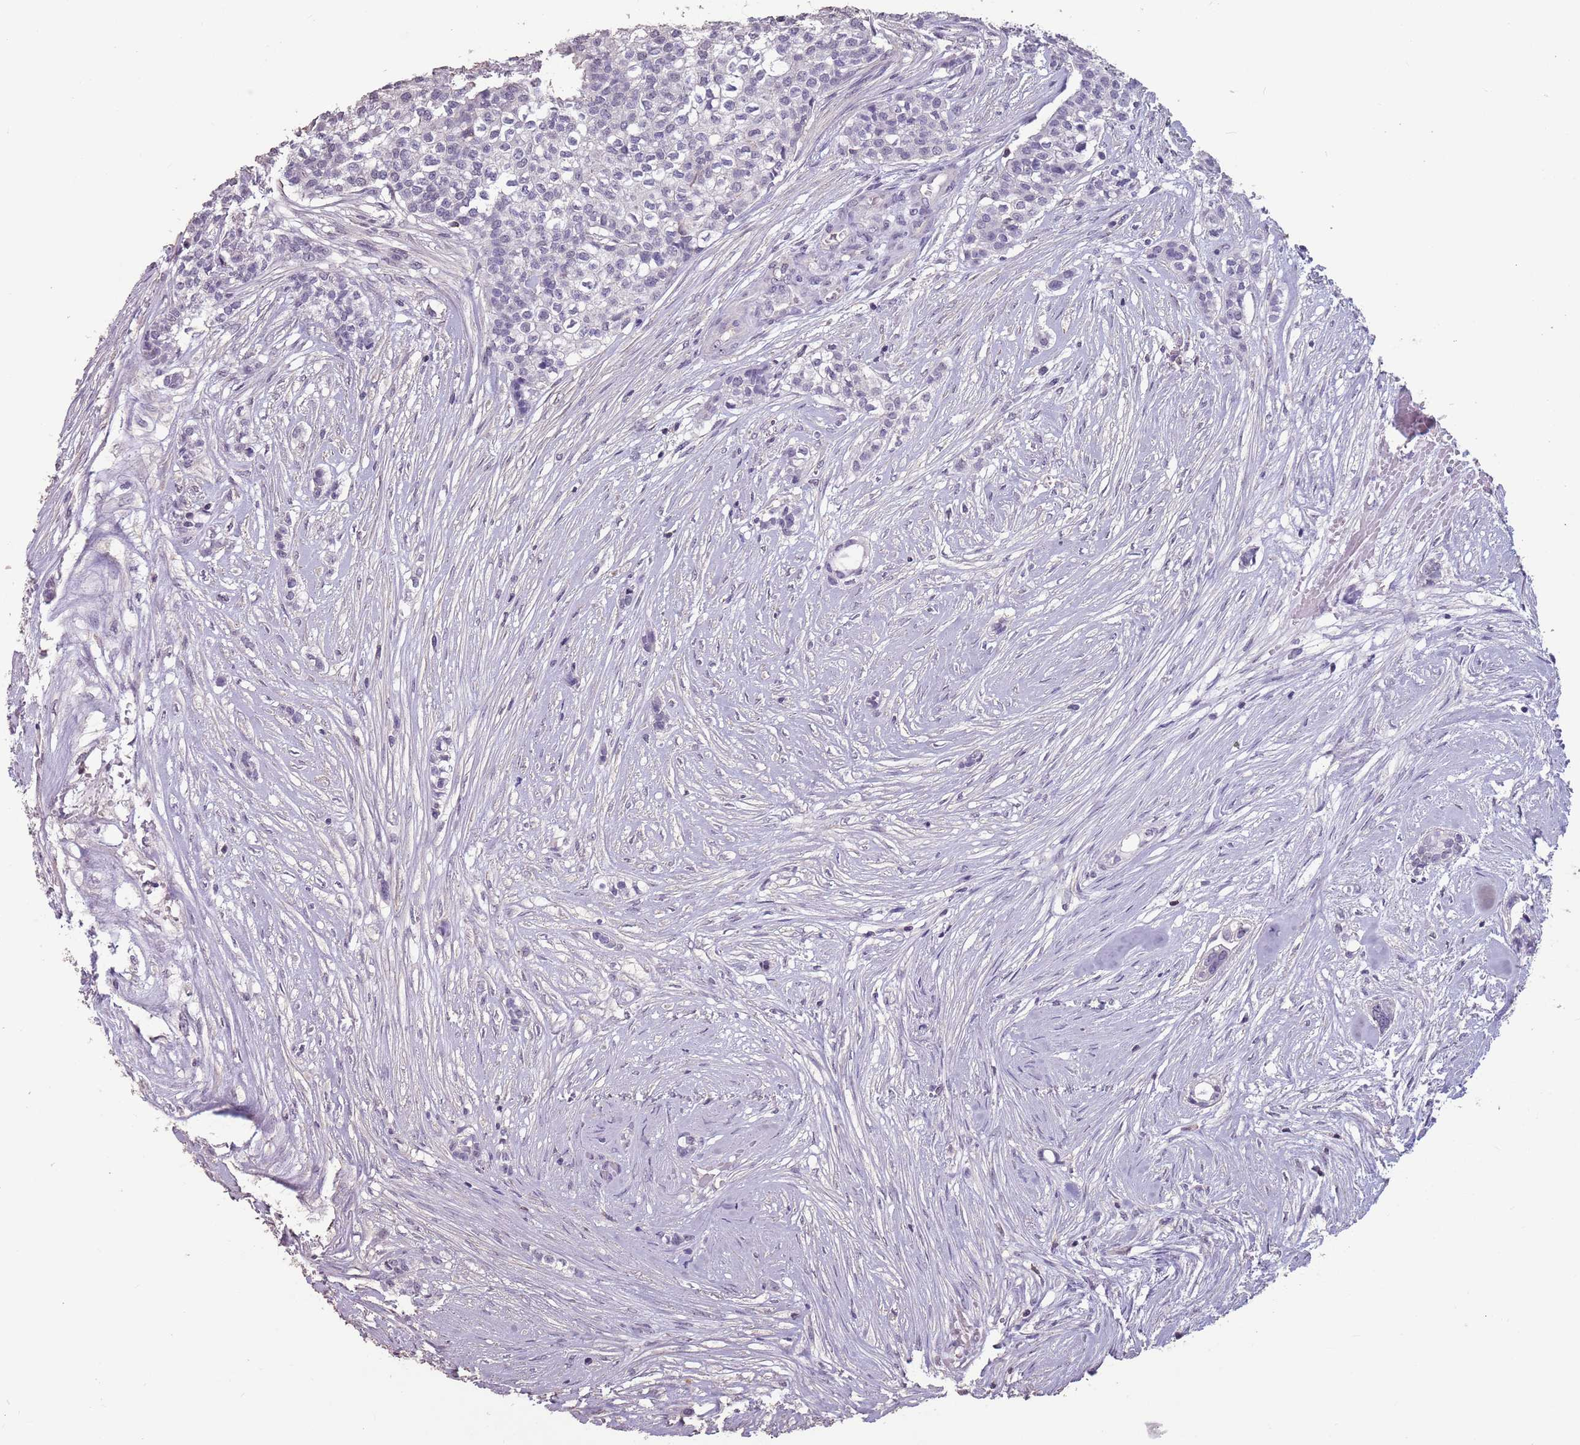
{"staining": {"intensity": "negative", "quantity": "none", "location": "none"}, "tissue": "head and neck cancer", "cell_type": "Tumor cells", "image_type": "cancer", "snomed": [{"axis": "morphology", "description": "Adenocarcinoma, NOS"}, {"axis": "topography", "description": "Head-Neck"}], "caption": "The image demonstrates no staining of tumor cells in head and neck cancer (adenocarcinoma).", "gene": "SUN5", "patient": {"sex": "male", "age": 81}}